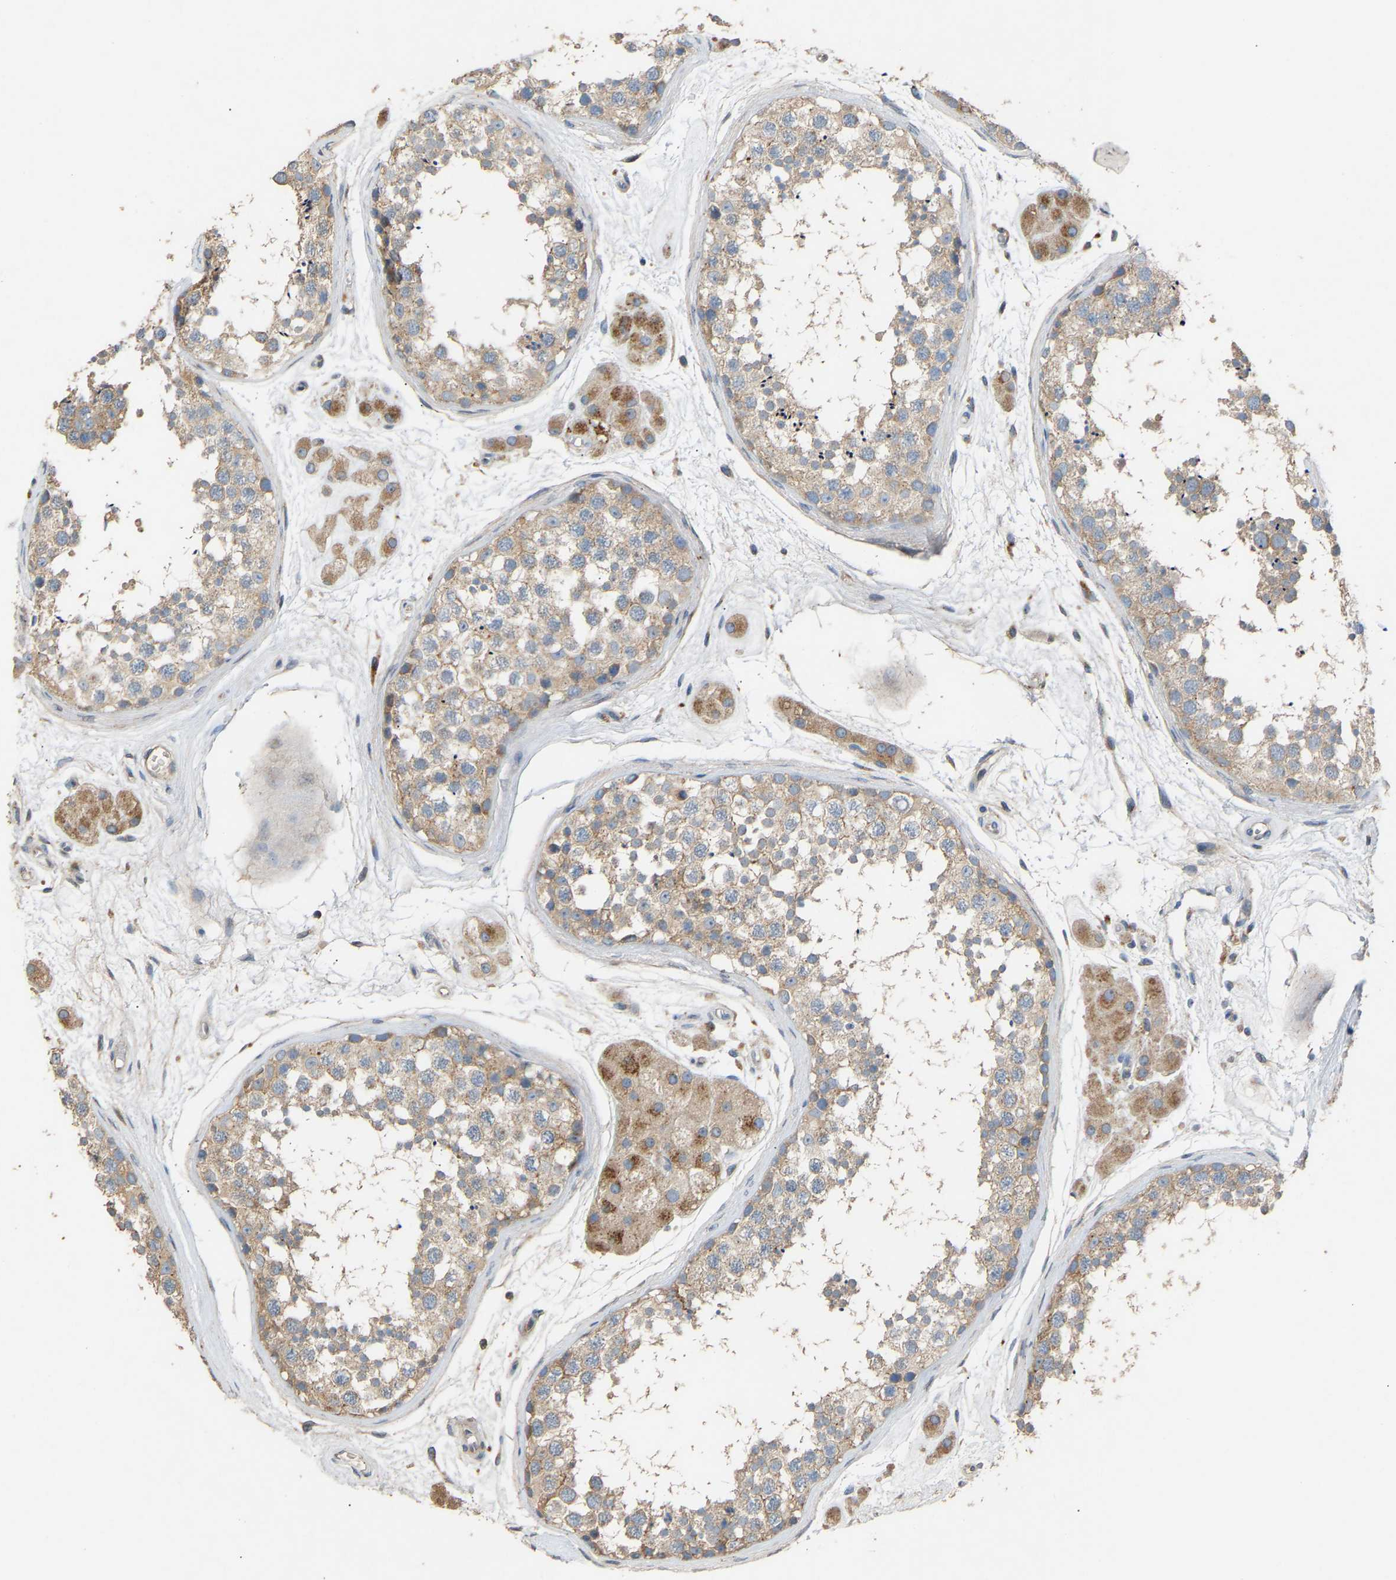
{"staining": {"intensity": "weak", "quantity": ">75%", "location": "cytoplasmic/membranous"}, "tissue": "testis", "cell_type": "Cells in seminiferous ducts", "image_type": "normal", "snomed": [{"axis": "morphology", "description": "Normal tissue, NOS"}, {"axis": "topography", "description": "Testis"}], "caption": "Human testis stained for a protein (brown) demonstrates weak cytoplasmic/membranous positive expression in about >75% of cells in seminiferous ducts.", "gene": "RGP1", "patient": {"sex": "male", "age": 56}}